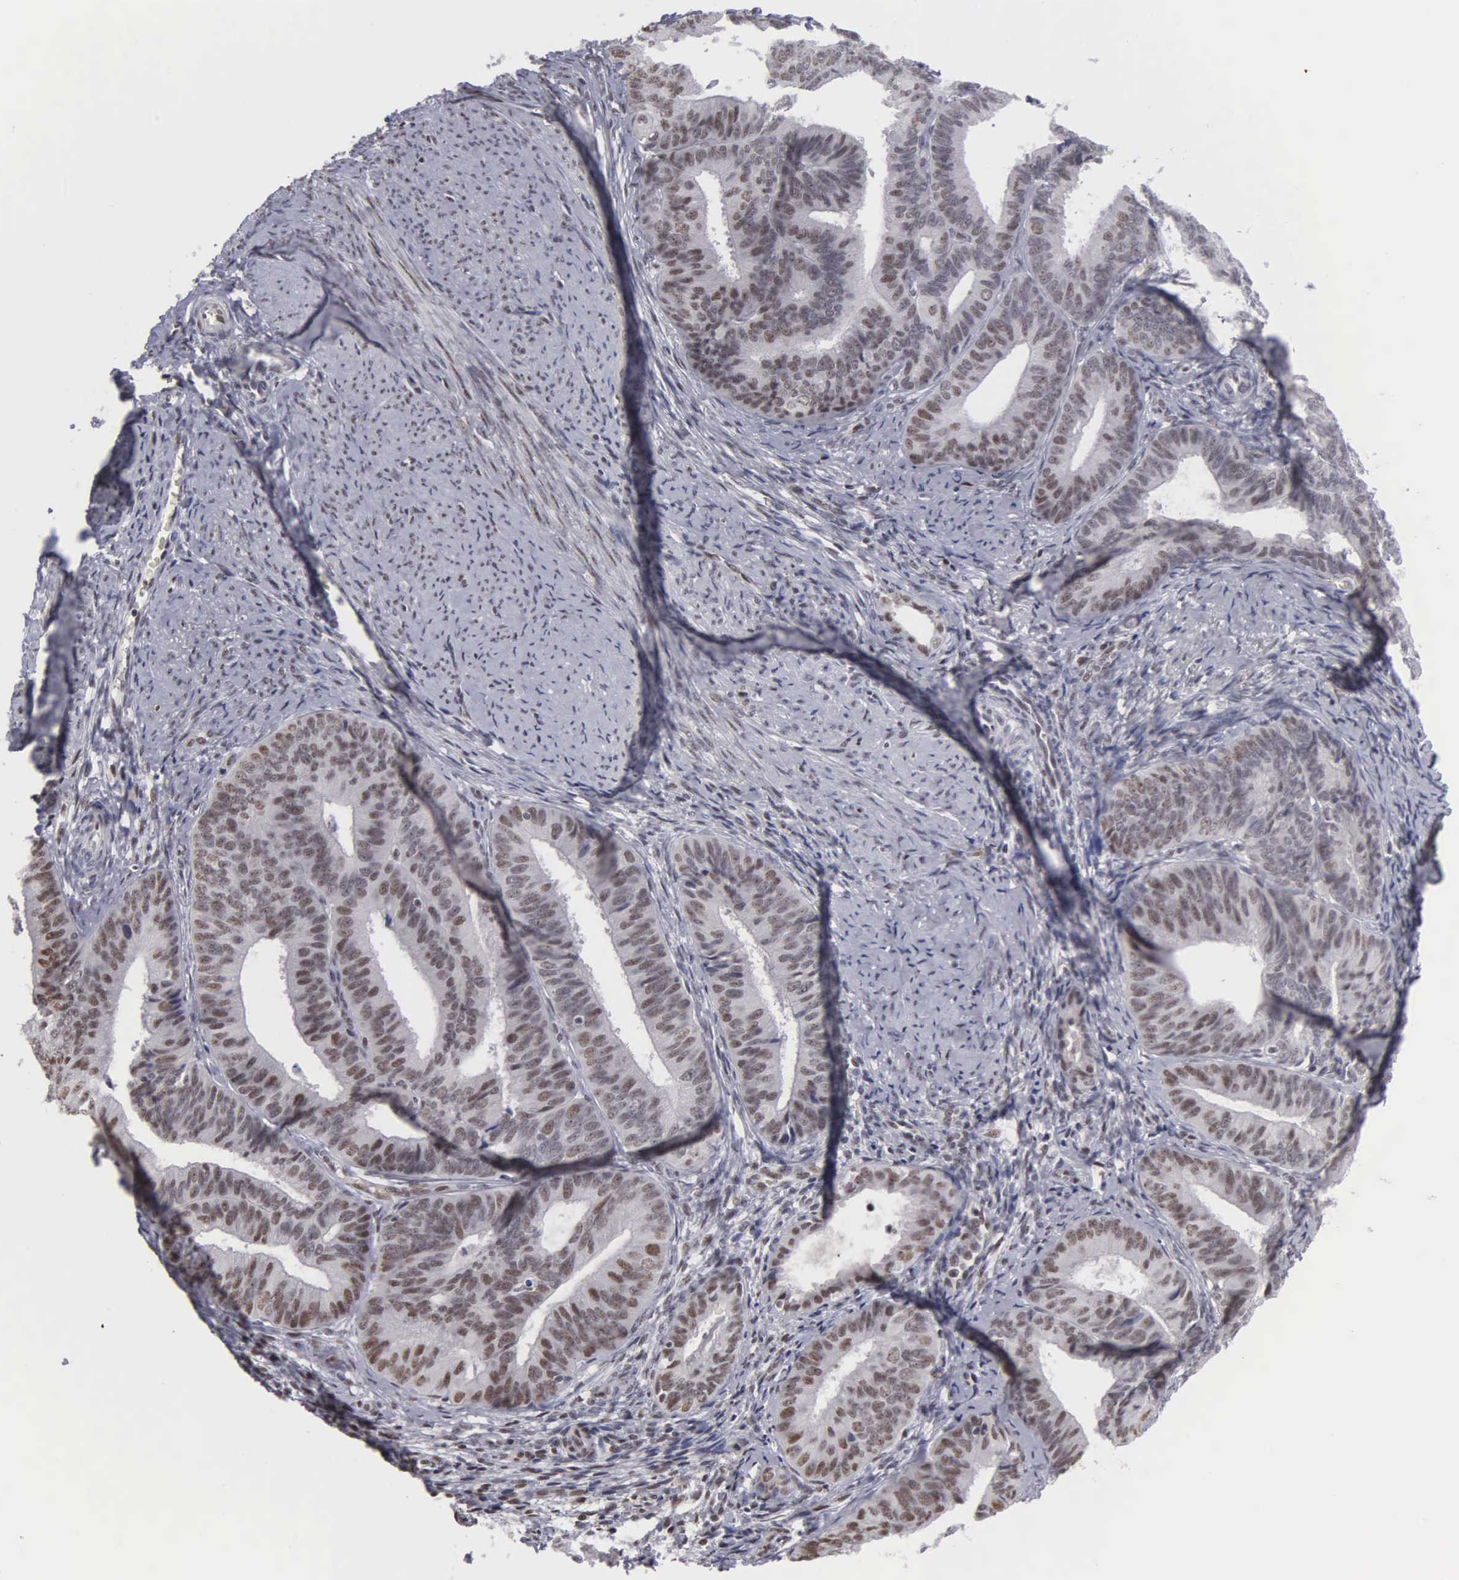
{"staining": {"intensity": "moderate", "quantity": ">75%", "location": "nuclear"}, "tissue": "endometrial cancer", "cell_type": "Tumor cells", "image_type": "cancer", "snomed": [{"axis": "morphology", "description": "Adenocarcinoma, NOS"}, {"axis": "topography", "description": "Endometrium"}], "caption": "This is an image of immunohistochemistry (IHC) staining of endometrial cancer, which shows moderate expression in the nuclear of tumor cells.", "gene": "KIAA0586", "patient": {"sex": "female", "age": 63}}